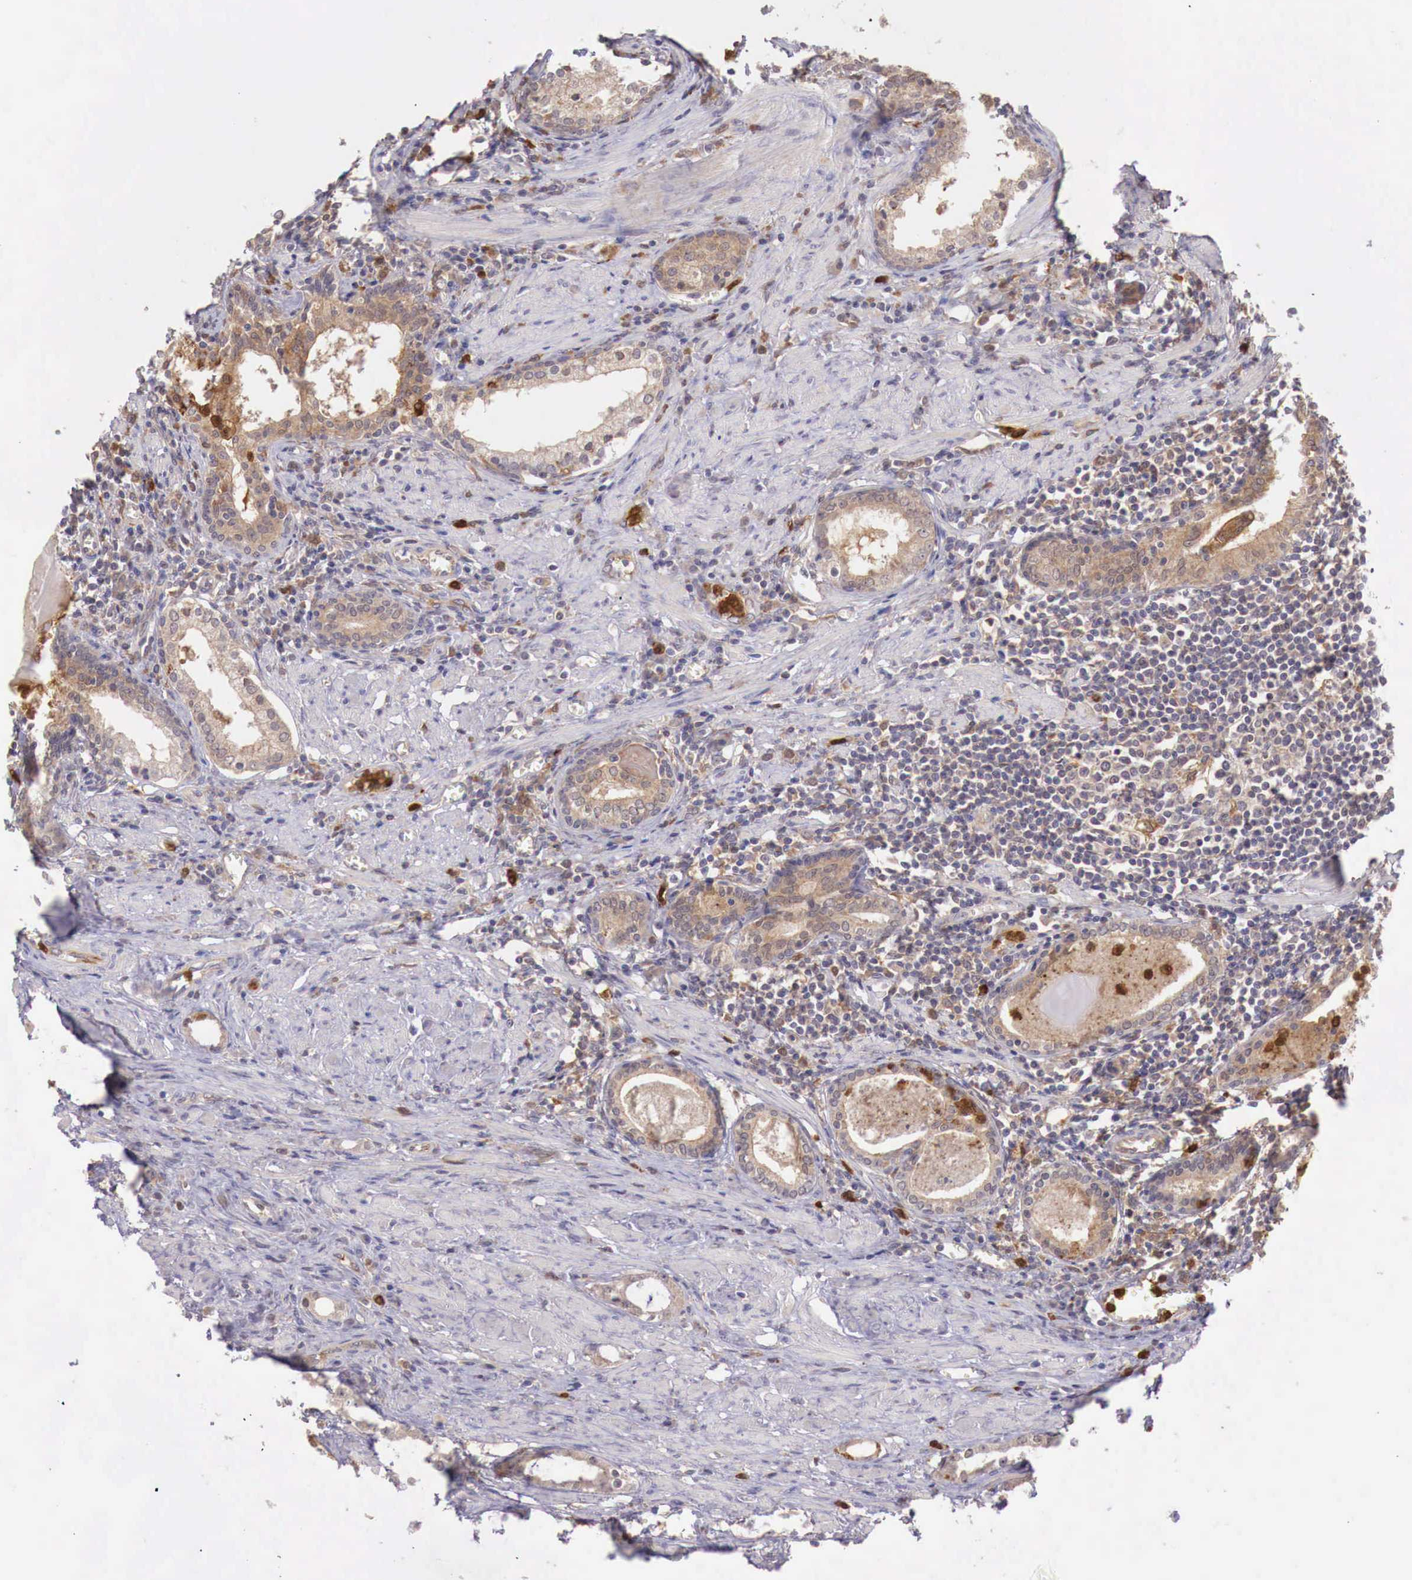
{"staining": {"intensity": "weak", "quantity": ">75%", "location": "cytoplasmic/membranous"}, "tissue": "prostate cancer", "cell_type": "Tumor cells", "image_type": "cancer", "snomed": [{"axis": "morphology", "description": "Adenocarcinoma, Medium grade"}, {"axis": "topography", "description": "Prostate"}], "caption": "Approximately >75% of tumor cells in prostate cancer exhibit weak cytoplasmic/membranous protein positivity as visualized by brown immunohistochemical staining.", "gene": "GAB2", "patient": {"sex": "male", "age": 73}}